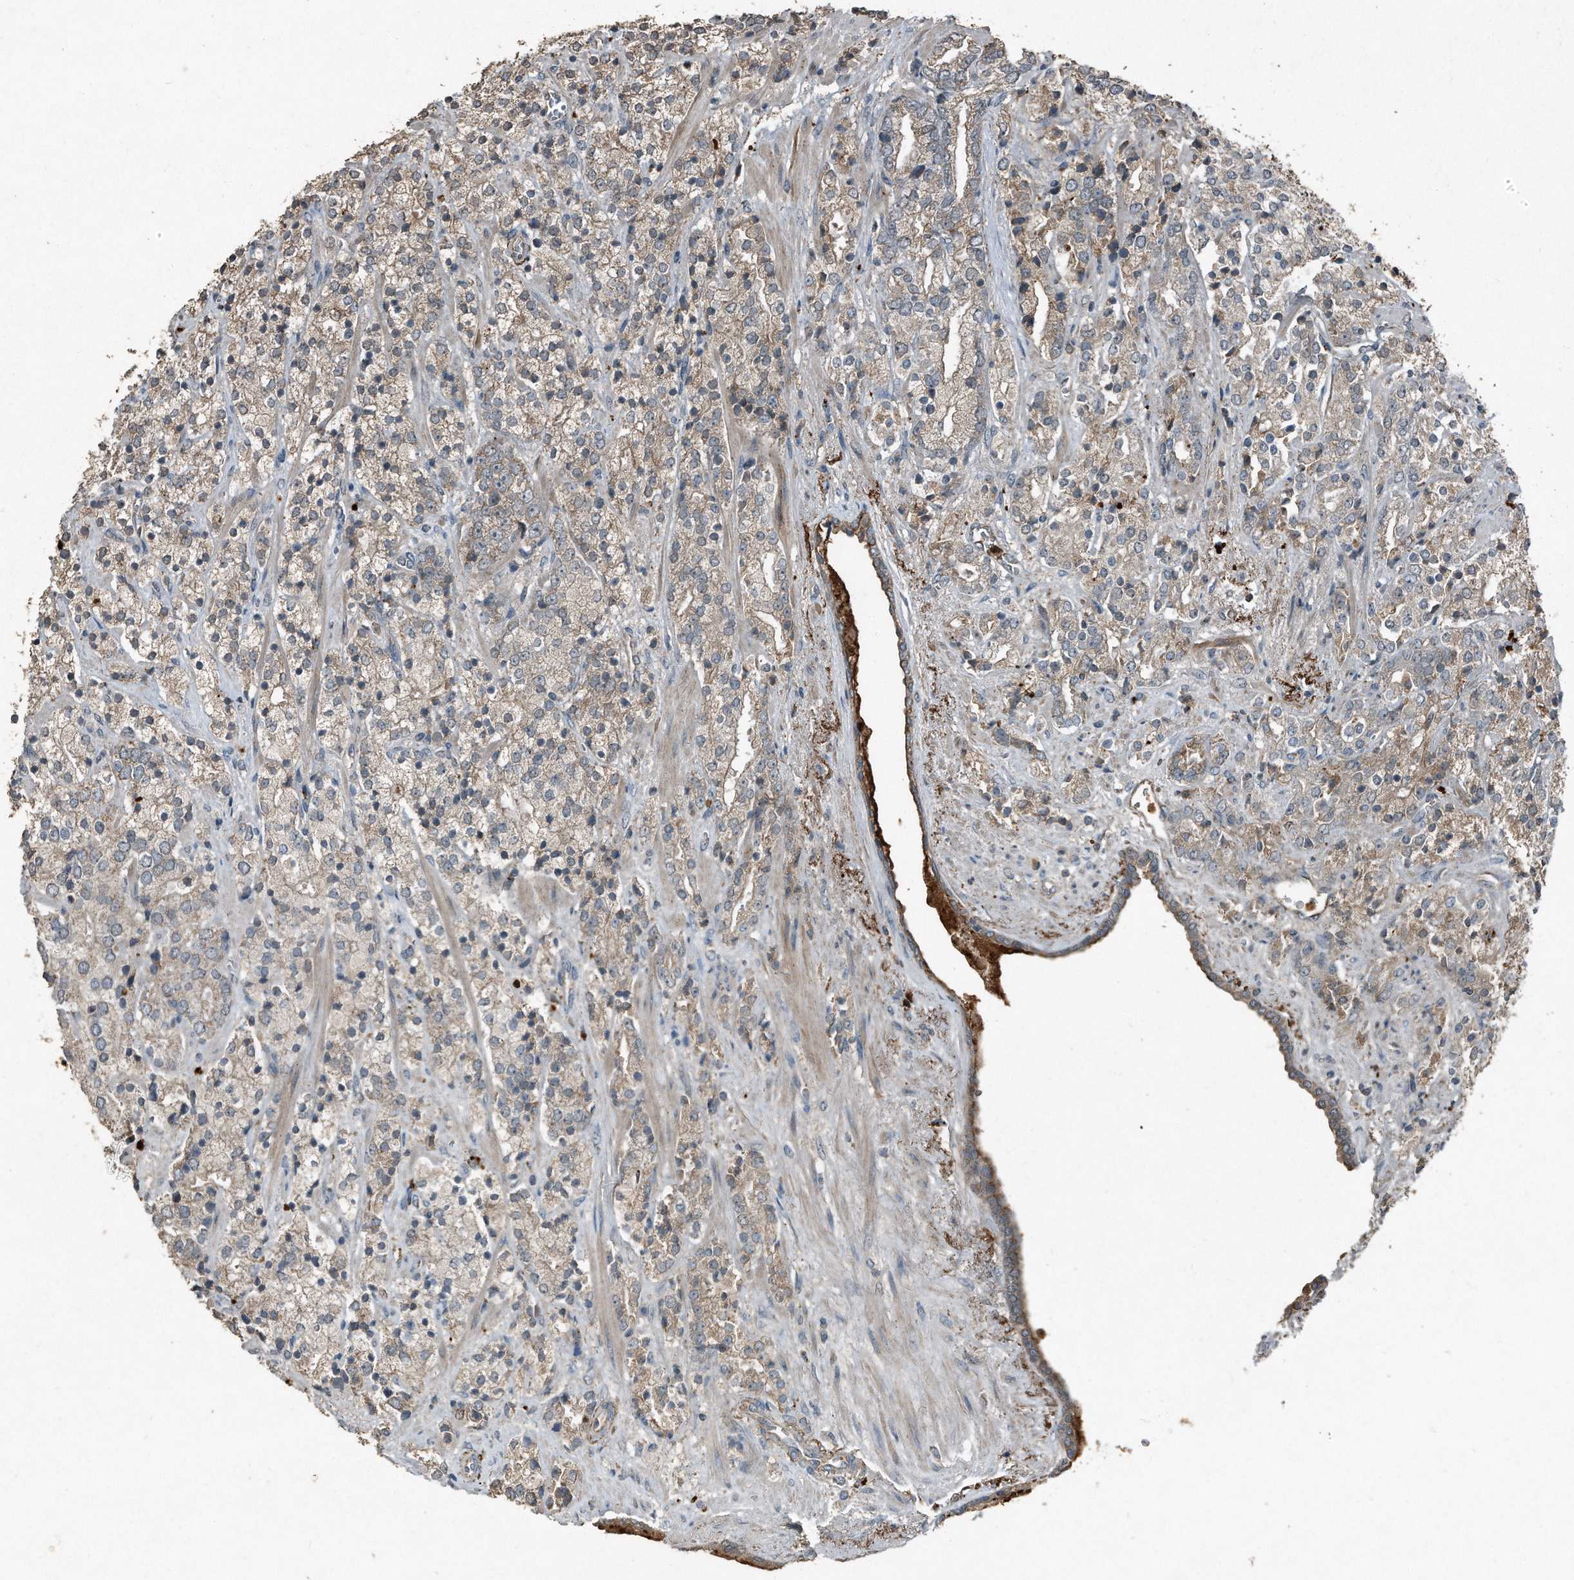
{"staining": {"intensity": "weak", "quantity": "25%-75%", "location": "cytoplasmic/membranous"}, "tissue": "prostate cancer", "cell_type": "Tumor cells", "image_type": "cancer", "snomed": [{"axis": "morphology", "description": "Adenocarcinoma, High grade"}, {"axis": "topography", "description": "Prostate"}], "caption": "This histopathology image demonstrates prostate high-grade adenocarcinoma stained with immunohistochemistry to label a protein in brown. The cytoplasmic/membranous of tumor cells show weak positivity for the protein. Nuclei are counter-stained blue.", "gene": "C9", "patient": {"sex": "male", "age": 71}}